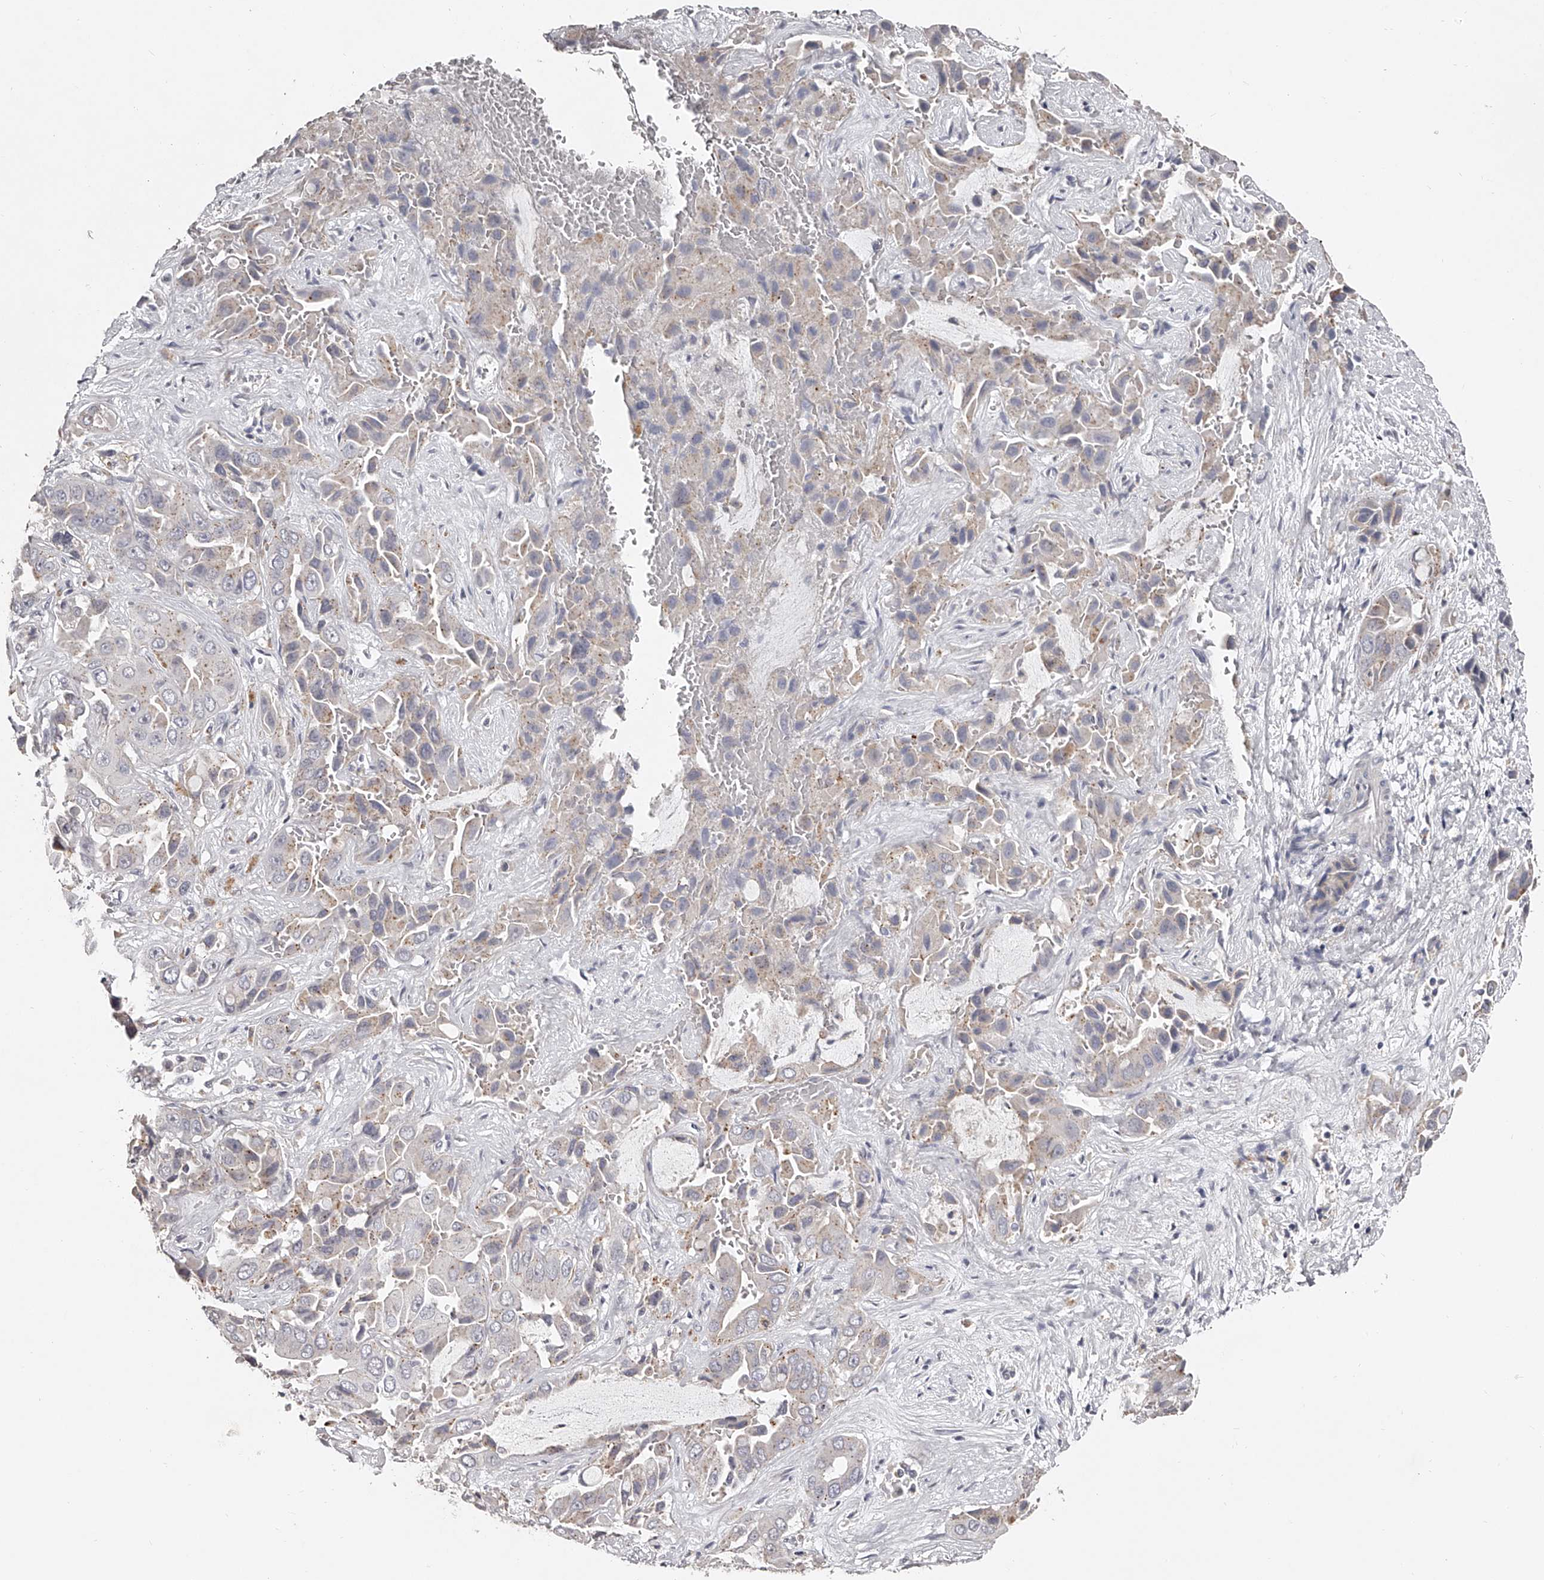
{"staining": {"intensity": "weak", "quantity": "<25%", "location": "cytoplasmic/membranous"}, "tissue": "liver cancer", "cell_type": "Tumor cells", "image_type": "cancer", "snomed": [{"axis": "morphology", "description": "Cholangiocarcinoma"}, {"axis": "topography", "description": "Liver"}], "caption": "IHC micrograph of liver cancer (cholangiocarcinoma) stained for a protein (brown), which displays no staining in tumor cells.", "gene": "NT5DC1", "patient": {"sex": "female", "age": 52}}